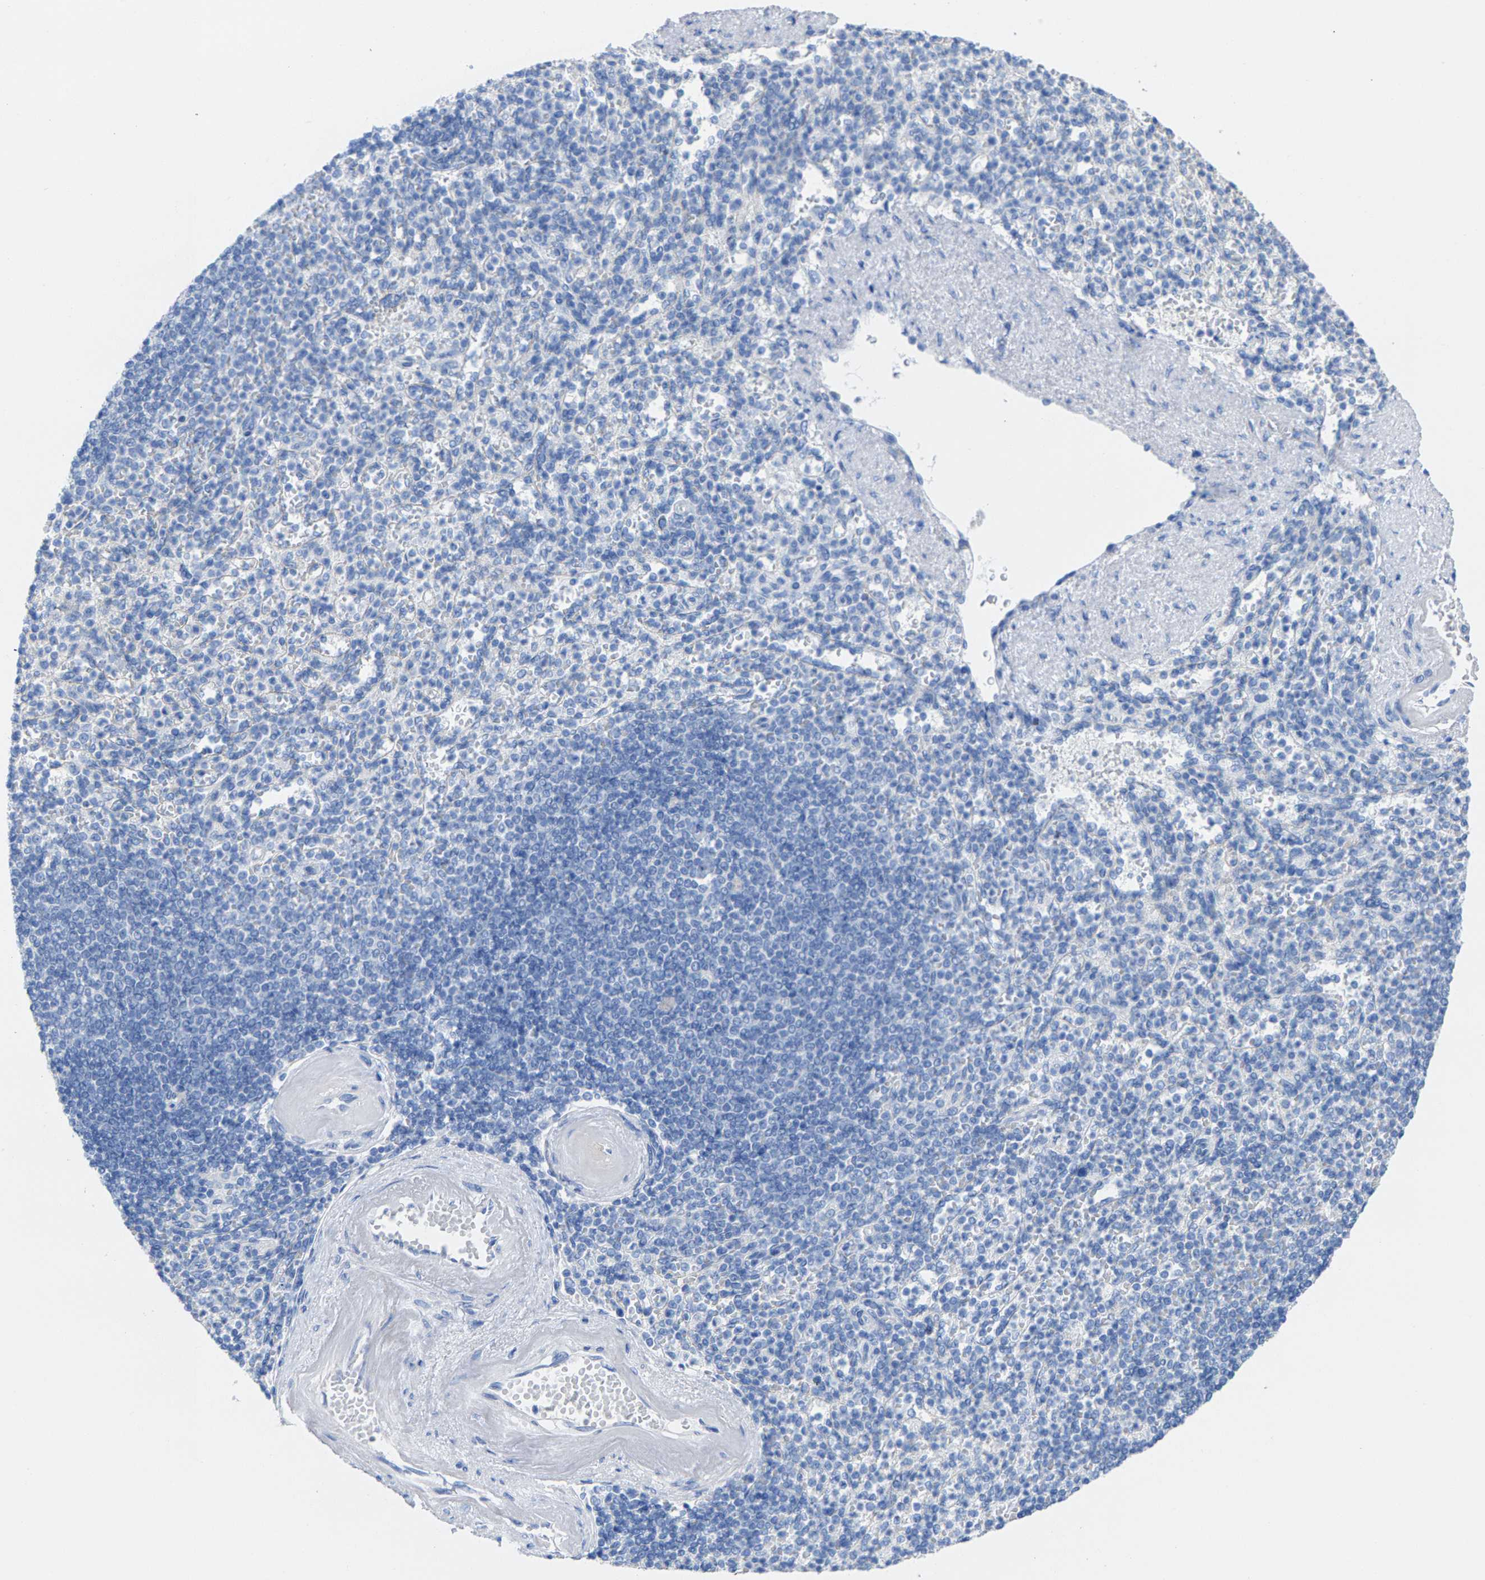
{"staining": {"intensity": "negative", "quantity": "none", "location": "none"}, "tissue": "spleen", "cell_type": "Cells in red pulp", "image_type": "normal", "snomed": [{"axis": "morphology", "description": "Normal tissue, NOS"}, {"axis": "topography", "description": "Spleen"}], "caption": "There is no significant positivity in cells in red pulp of spleen. (Stains: DAB IHC with hematoxylin counter stain, Microscopy: brightfield microscopy at high magnification).", "gene": "CPA1", "patient": {"sex": "female", "age": 74}}